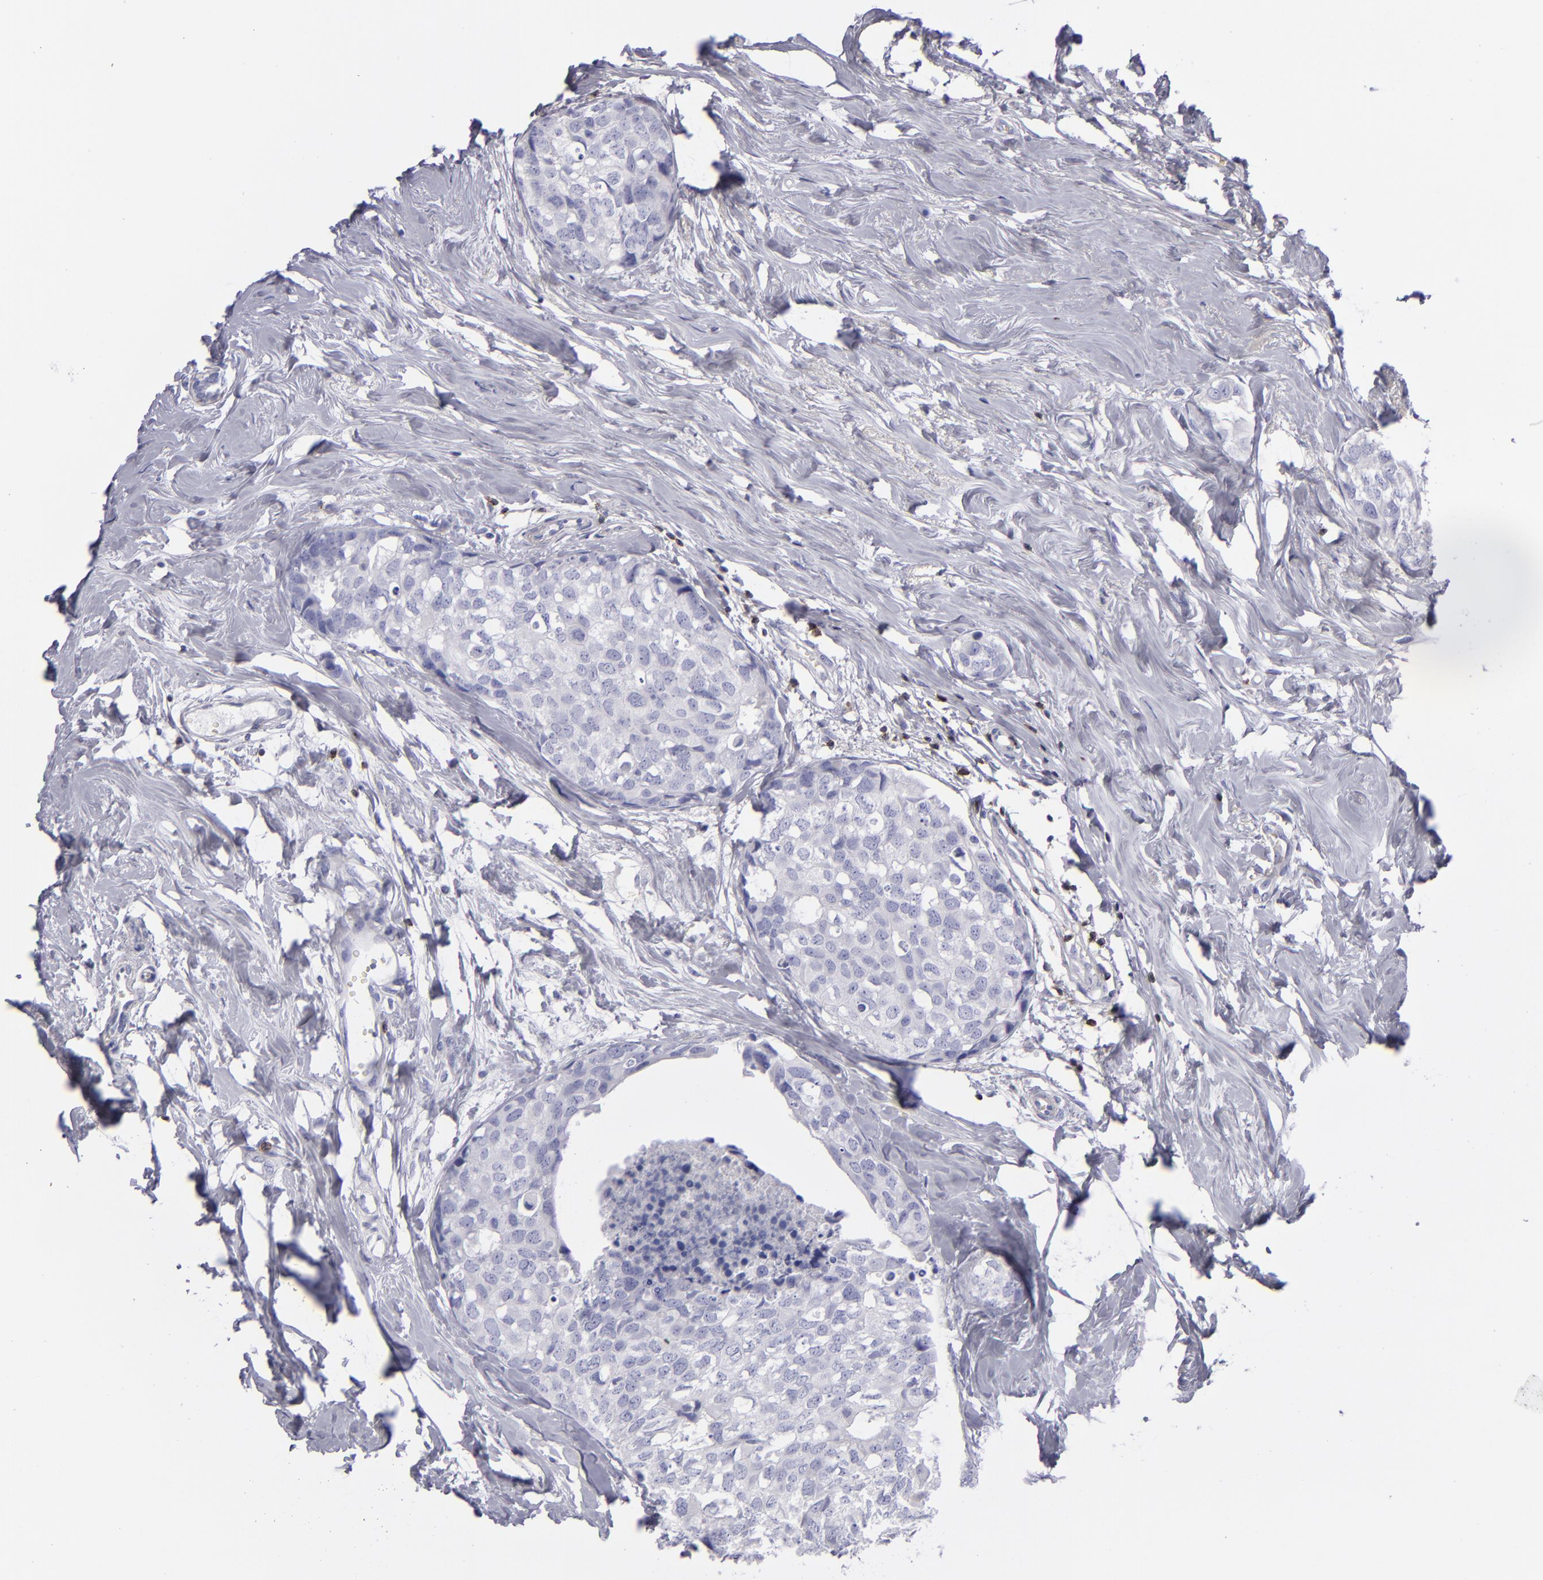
{"staining": {"intensity": "negative", "quantity": "none", "location": "none"}, "tissue": "breast cancer", "cell_type": "Tumor cells", "image_type": "cancer", "snomed": [{"axis": "morphology", "description": "Normal tissue, NOS"}, {"axis": "morphology", "description": "Duct carcinoma"}, {"axis": "topography", "description": "Breast"}], "caption": "A high-resolution photomicrograph shows immunohistochemistry staining of breast cancer (infiltrating ductal carcinoma), which exhibits no significant staining in tumor cells. The staining was performed using DAB to visualize the protein expression in brown, while the nuclei were stained in blue with hematoxylin (Magnification: 20x).", "gene": "CD2", "patient": {"sex": "female", "age": 50}}